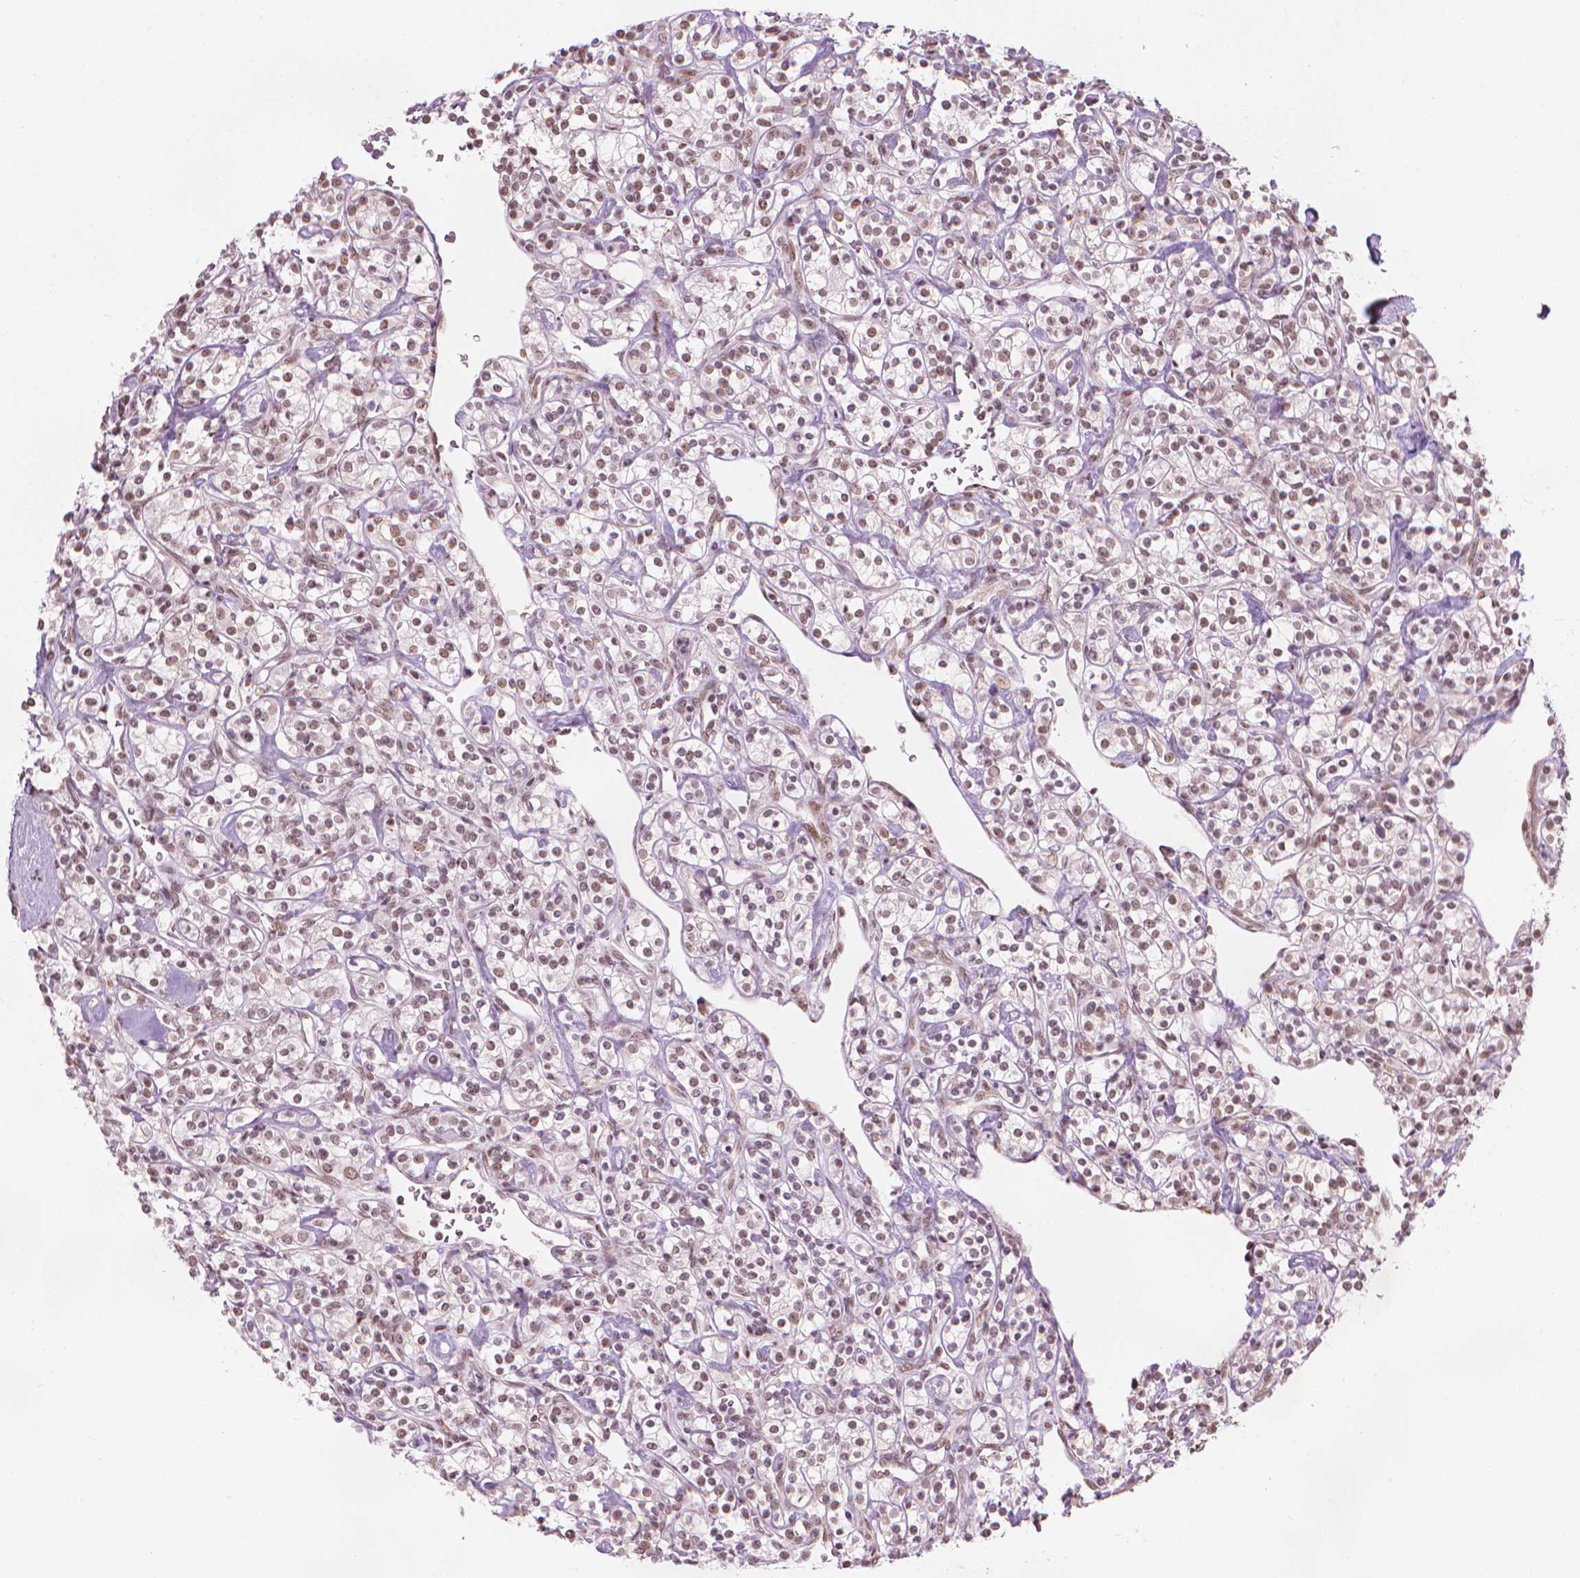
{"staining": {"intensity": "weak", "quantity": ">75%", "location": "nuclear"}, "tissue": "renal cancer", "cell_type": "Tumor cells", "image_type": "cancer", "snomed": [{"axis": "morphology", "description": "Adenocarcinoma, NOS"}, {"axis": "topography", "description": "Kidney"}], "caption": "Renal cancer (adenocarcinoma) stained for a protein (brown) displays weak nuclear positive positivity in about >75% of tumor cells.", "gene": "HOXD4", "patient": {"sex": "male", "age": 77}}